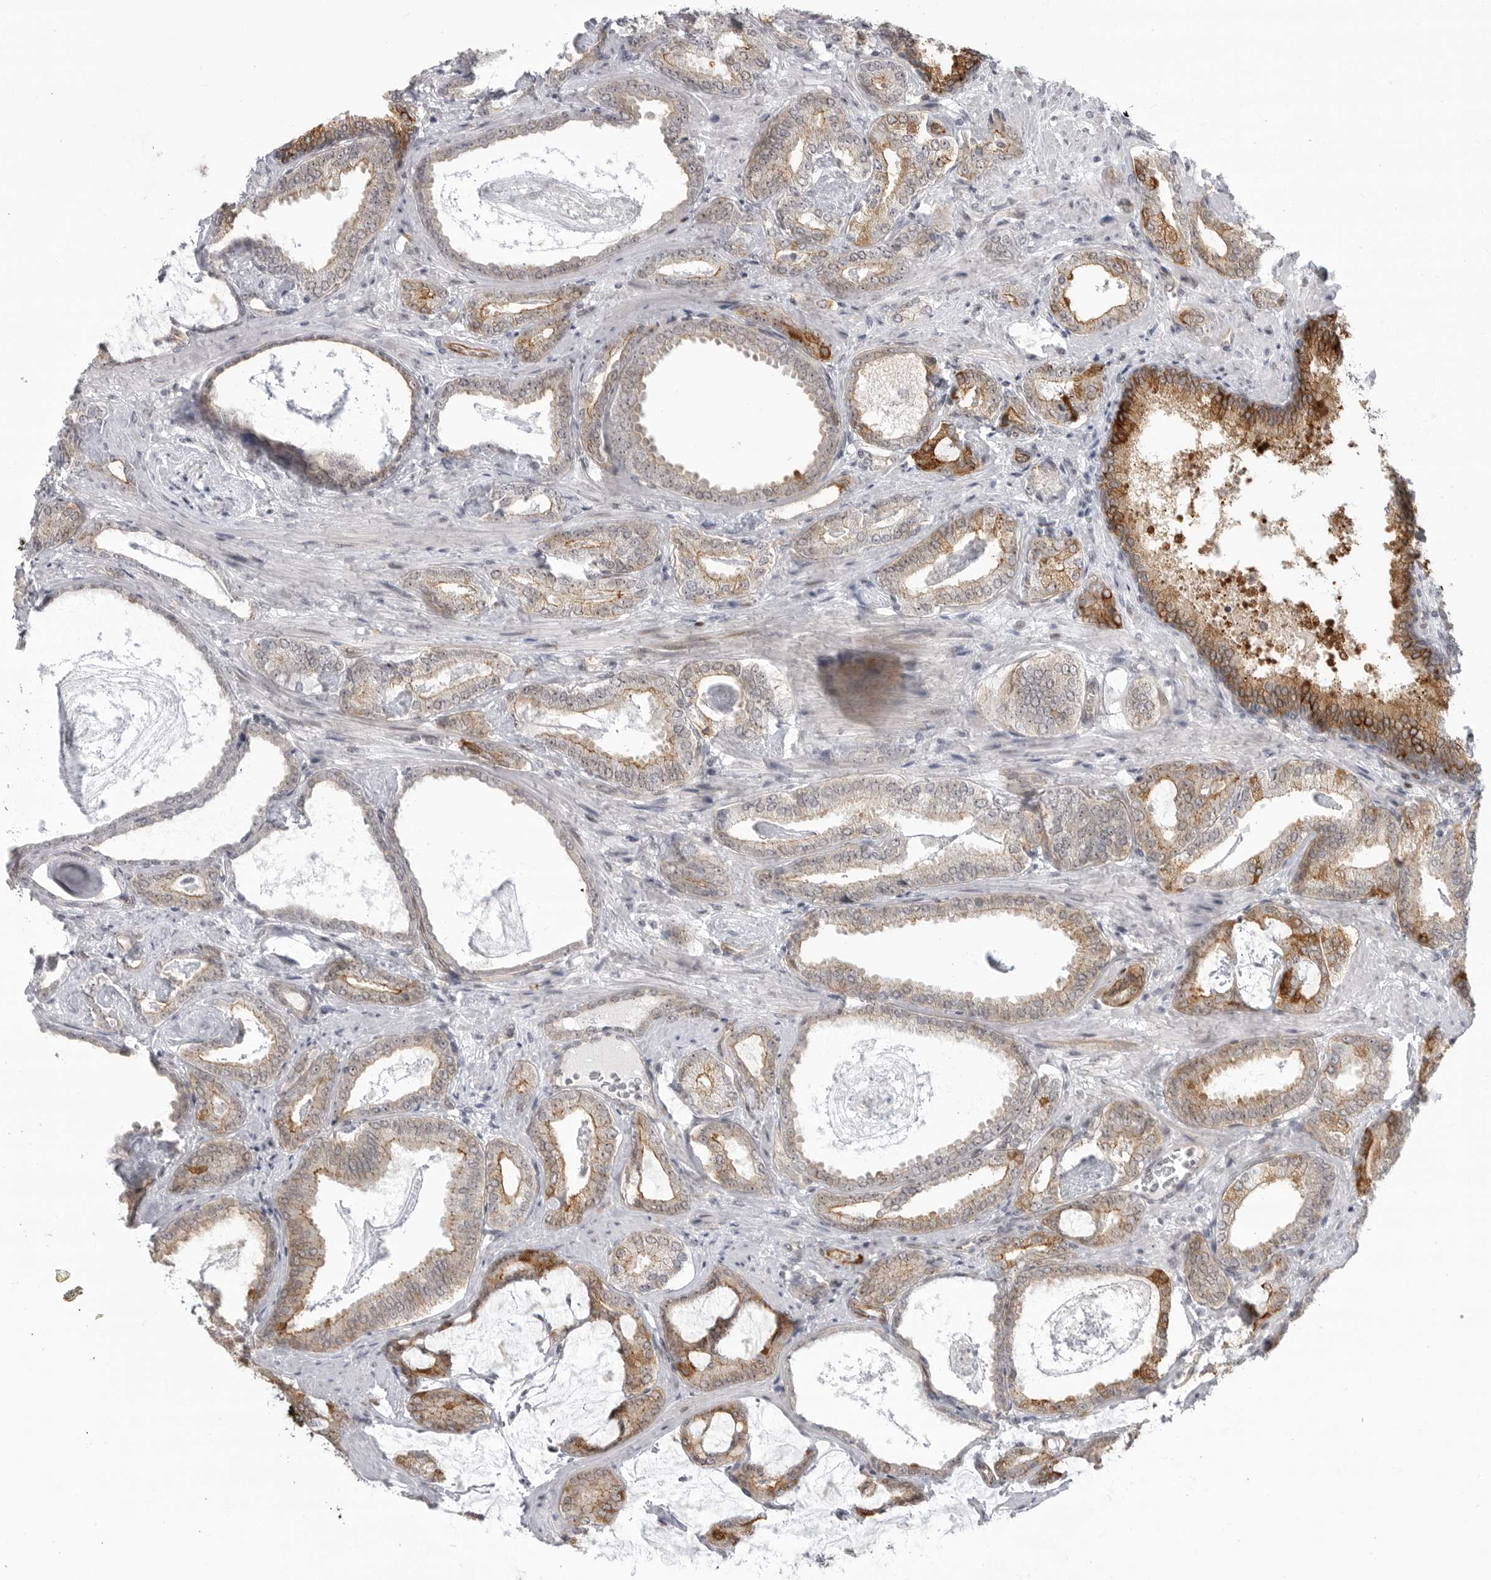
{"staining": {"intensity": "moderate", "quantity": "25%-75%", "location": "cytoplasmic/membranous"}, "tissue": "prostate cancer", "cell_type": "Tumor cells", "image_type": "cancer", "snomed": [{"axis": "morphology", "description": "Adenocarcinoma, Low grade"}, {"axis": "topography", "description": "Prostate"}], "caption": "Protein expression by immunohistochemistry displays moderate cytoplasmic/membranous staining in approximately 25%-75% of tumor cells in prostate cancer (low-grade adenocarcinoma). (brown staining indicates protein expression, while blue staining denotes nuclei).", "gene": "CEP295NL", "patient": {"sex": "male", "age": 71}}